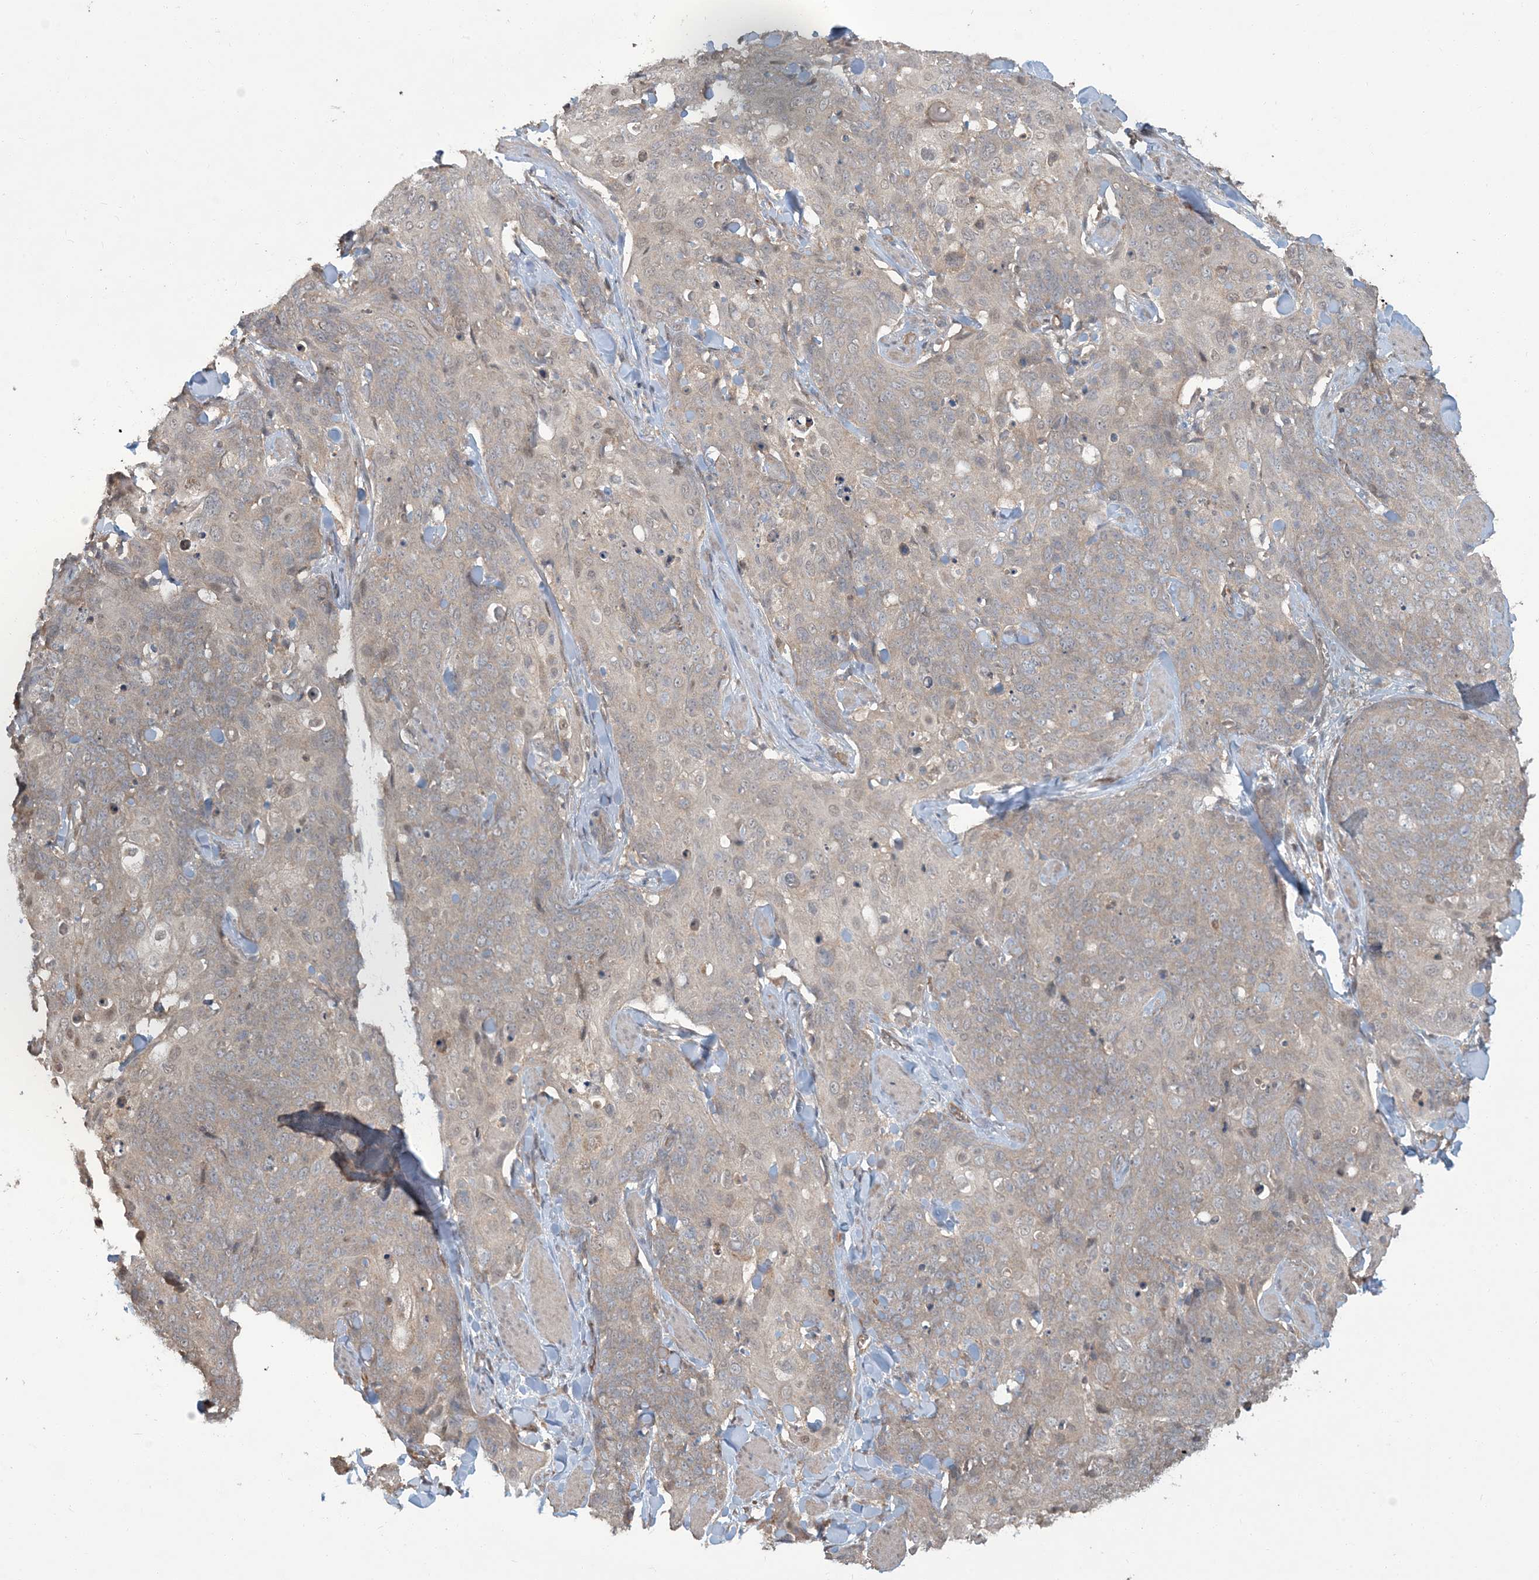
{"staining": {"intensity": "weak", "quantity": "<25%", "location": "cytoplasmic/membranous"}, "tissue": "skin cancer", "cell_type": "Tumor cells", "image_type": "cancer", "snomed": [{"axis": "morphology", "description": "Squamous cell carcinoma, NOS"}, {"axis": "topography", "description": "Skin"}, {"axis": "topography", "description": "Vulva"}], "caption": "This is an IHC histopathology image of squamous cell carcinoma (skin). There is no positivity in tumor cells.", "gene": "ERI2", "patient": {"sex": "female", "age": 85}}